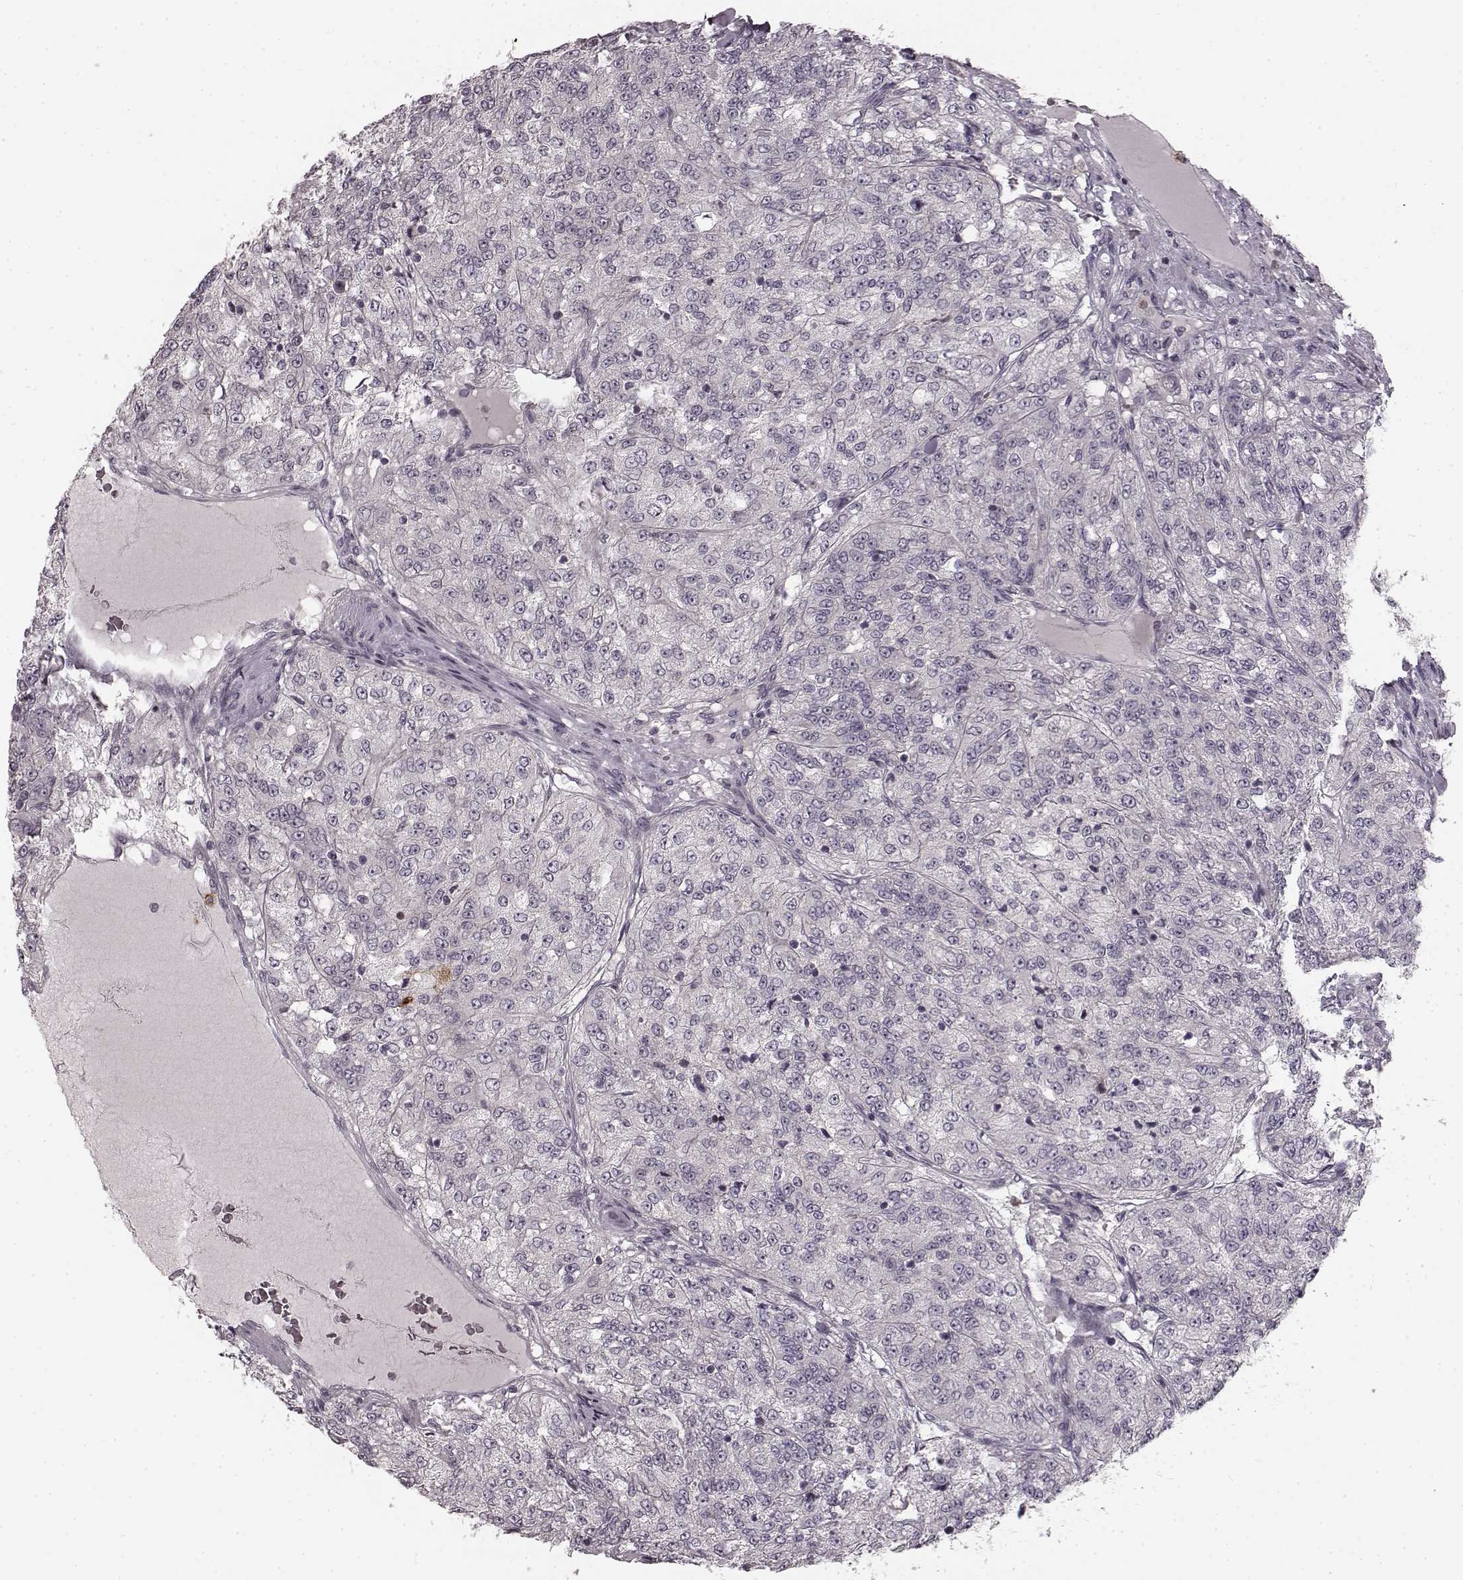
{"staining": {"intensity": "negative", "quantity": "none", "location": "none"}, "tissue": "renal cancer", "cell_type": "Tumor cells", "image_type": "cancer", "snomed": [{"axis": "morphology", "description": "Adenocarcinoma, NOS"}, {"axis": "topography", "description": "Kidney"}], "caption": "The IHC photomicrograph has no significant staining in tumor cells of renal cancer tissue.", "gene": "CHIT1", "patient": {"sex": "female", "age": 63}}